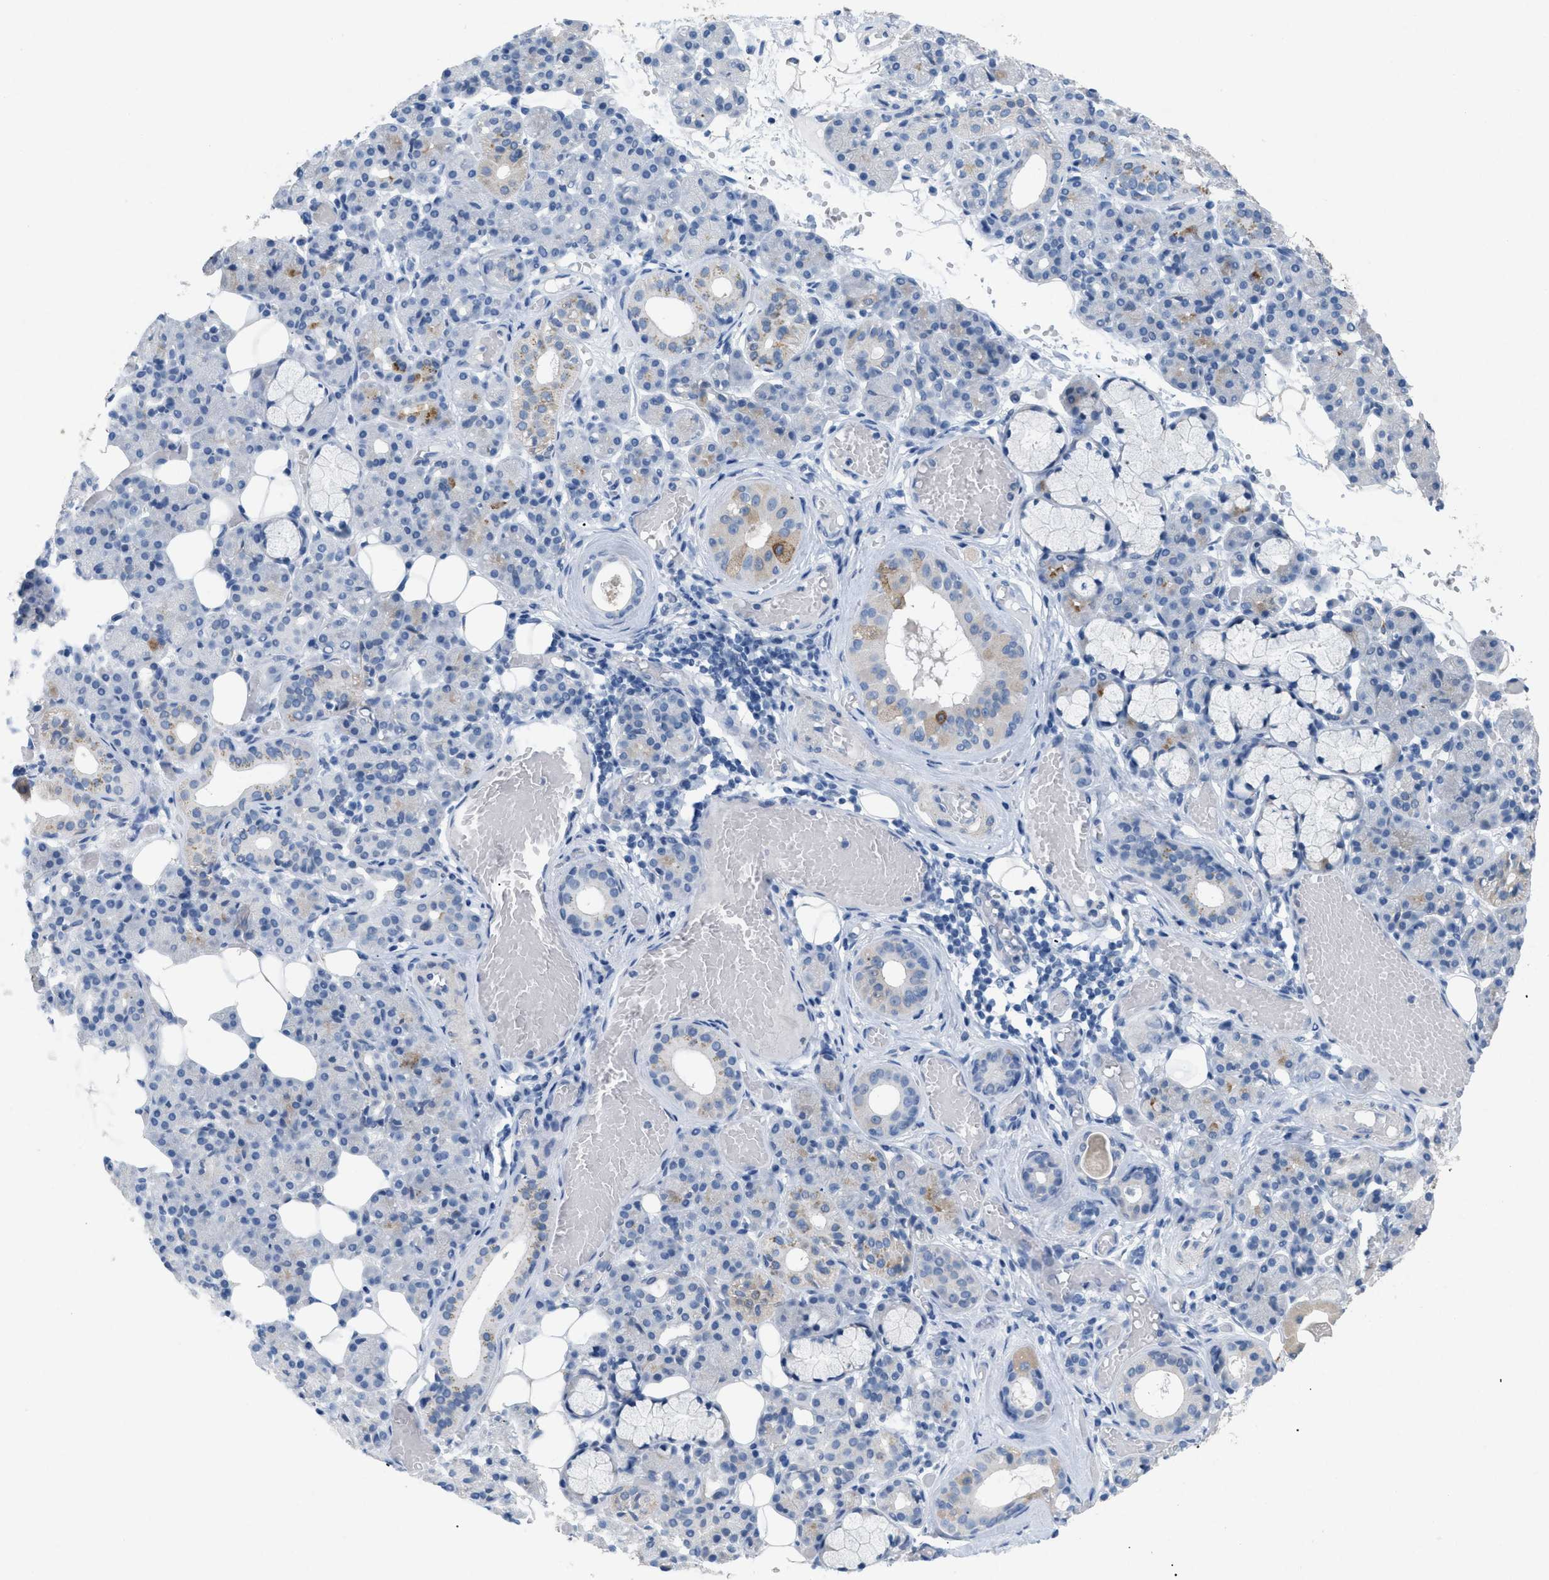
{"staining": {"intensity": "weak", "quantity": "<25%", "location": "cytoplasmic/membranous"}, "tissue": "salivary gland", "cell_type": "Glandular cells", "image_type": "normal", "snomed": [{"axis": "morphology", "description": "Normal tissue, NOS"}, {"axis": "topography", "description": "Salivary gland"}], "caption": "This is an IHC photomicrograph of normal salivary gland. There is no positivity in glandular cells.", "gene": "TASOR", "patient": {"sex": "male", "age": 63}}